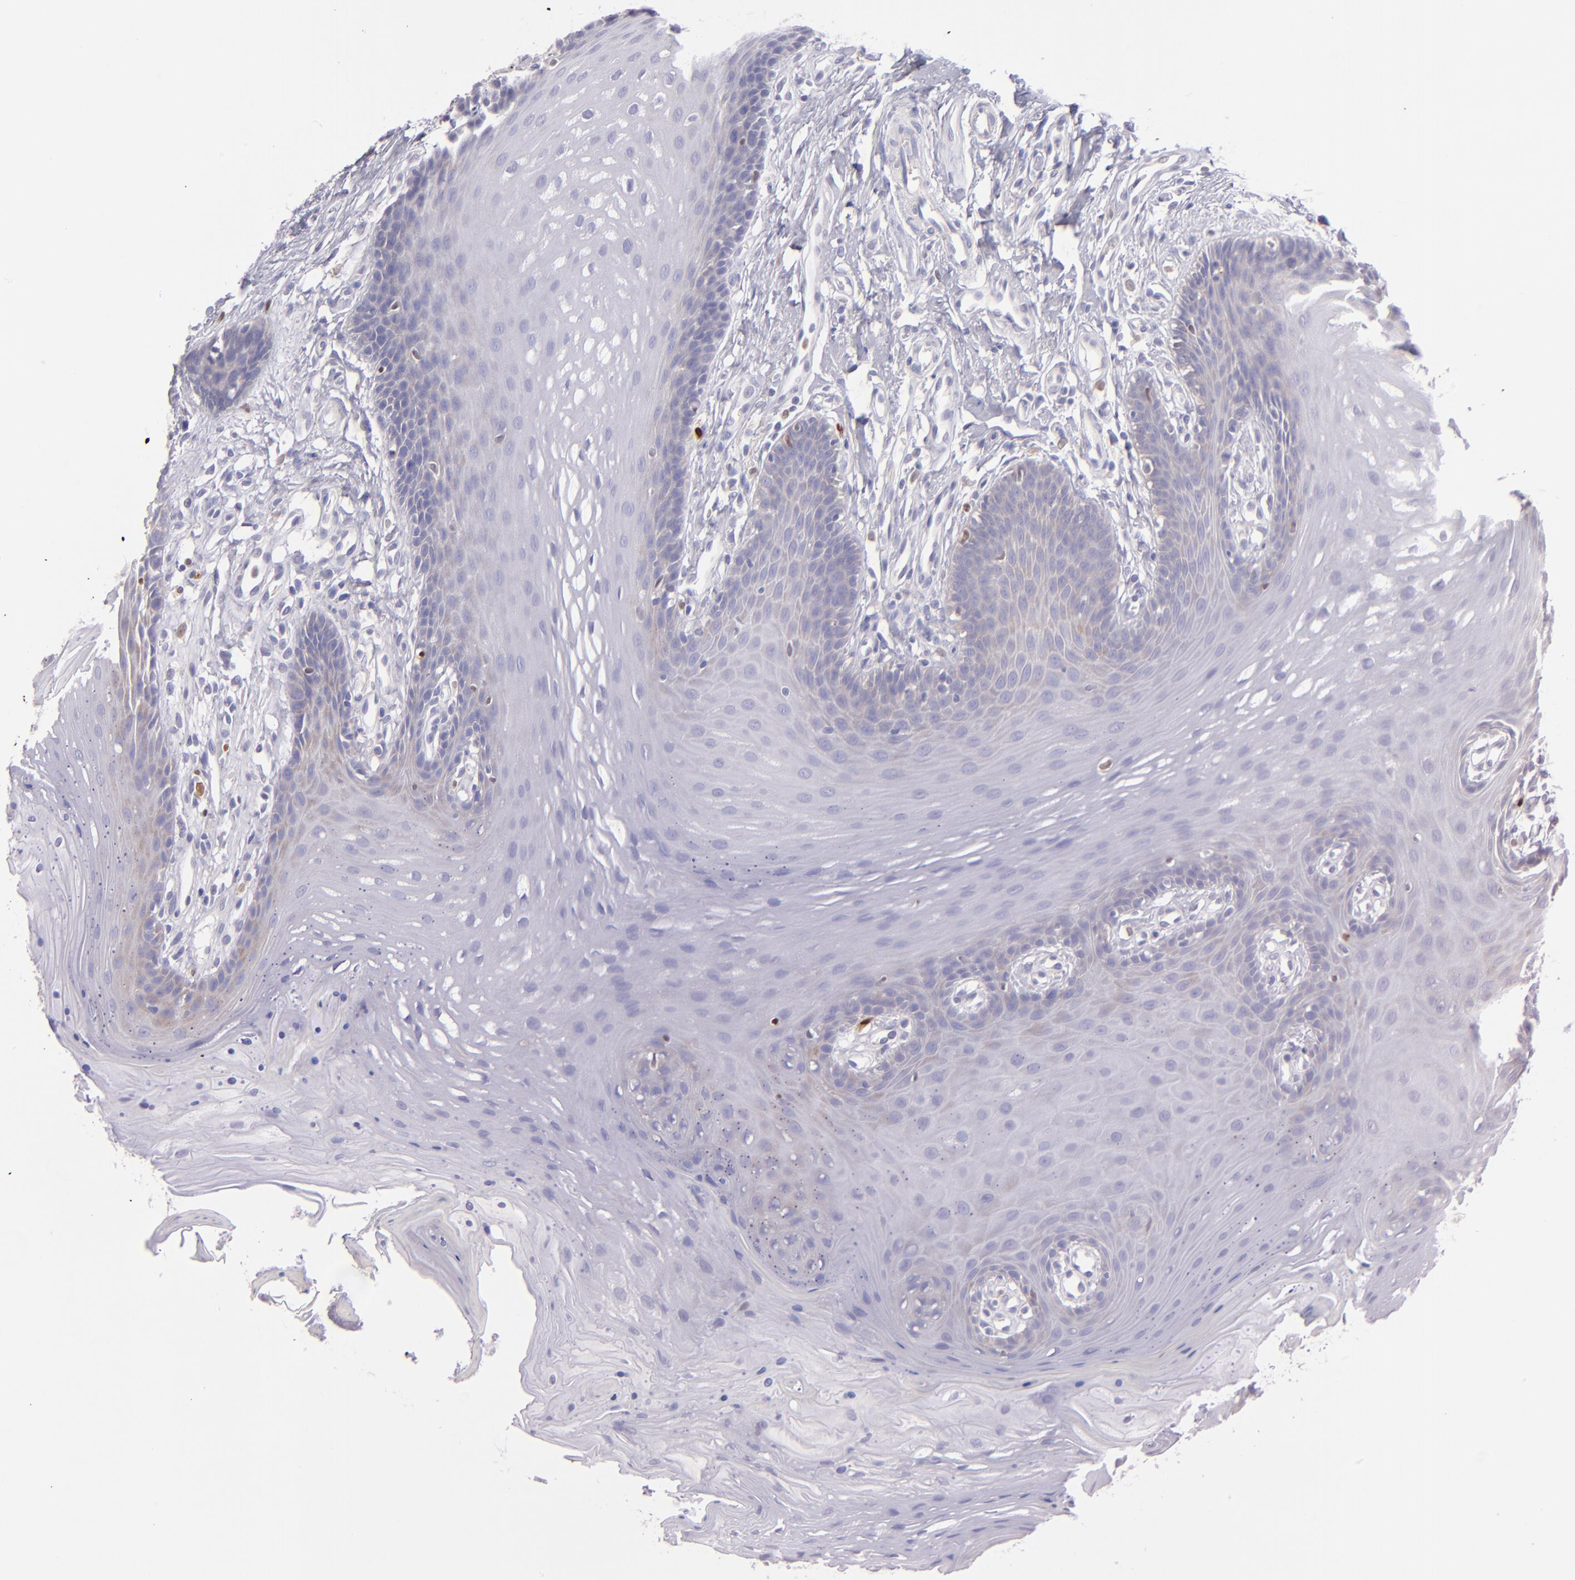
{"staining": {"intensity": "weak", "quantity": "<25%", "location": "cytoplasmic/membranous"}, "tissue": "oral mucosa", "cell_type": "Squamous epithelial cells", "image_type": "normal", "snomed": [{"axis": "morphology", "description": "Normal tissue, NOS"}, {"axis": "topography", "description": "Oral tissue"}], "caption": "Protein analysis of unremarkable oral mucosa reveals no significant positivity in squamous epithelial cells.", "gene": "IRF8", "patient": {"sex": "male", "age": 62}}